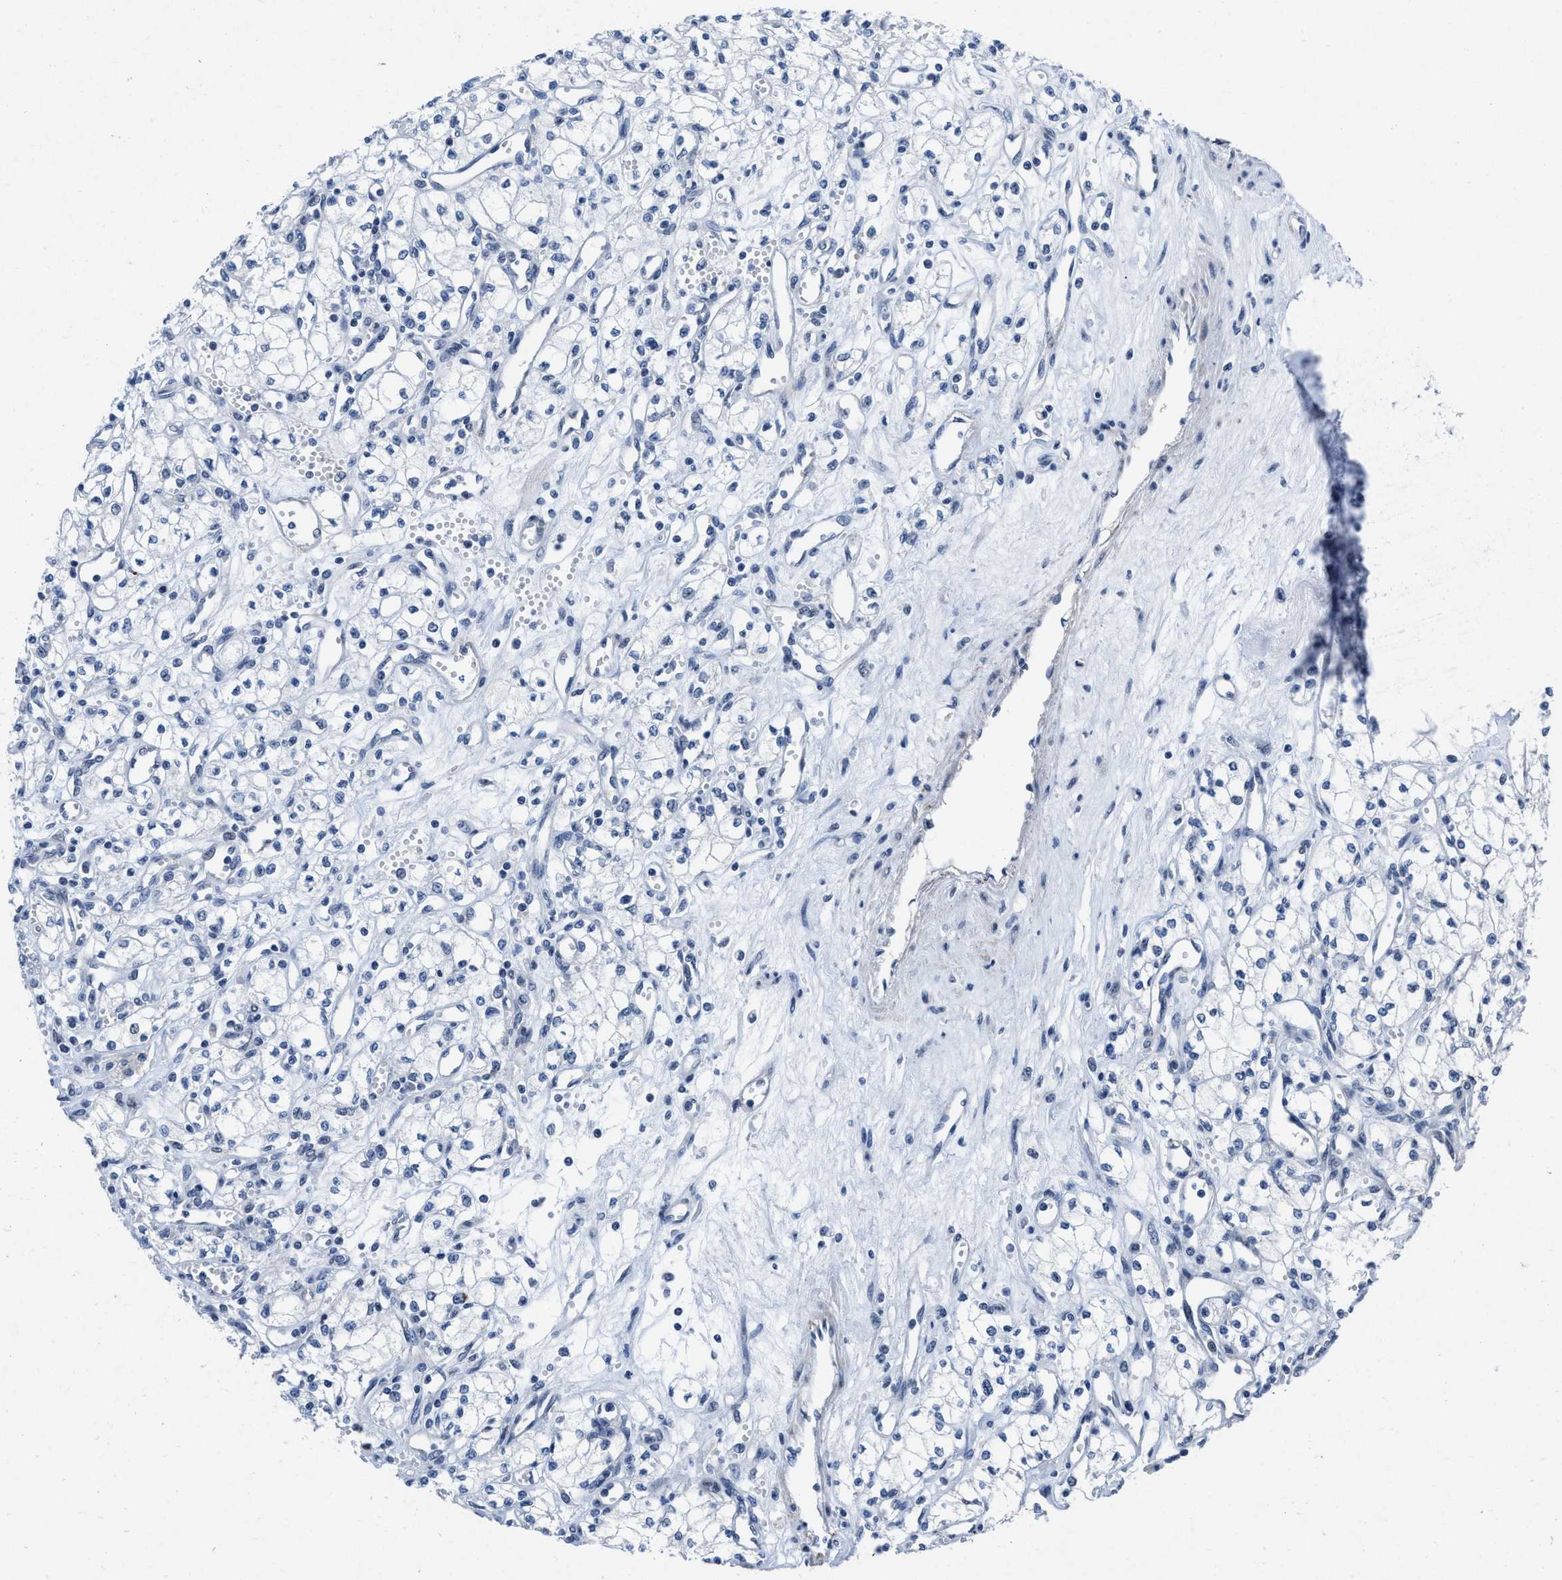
{"staining": {"intensity": "negative", "quantity": "none", "location": "none"}, "tissue": "renal cancer", "cell_type": "Tumor cells", "image_type": "cancer", "snomed": [{"axis": "morphology", "description": "Adenocarcinoma, NOS"}, {"axis": "topography", "description": "Kidney"}], "caption": "Tumor cells are negative for brown protein staining in renal cancer.", "gene": "ID3", "patient": {"sex": "male", "age": 59}}